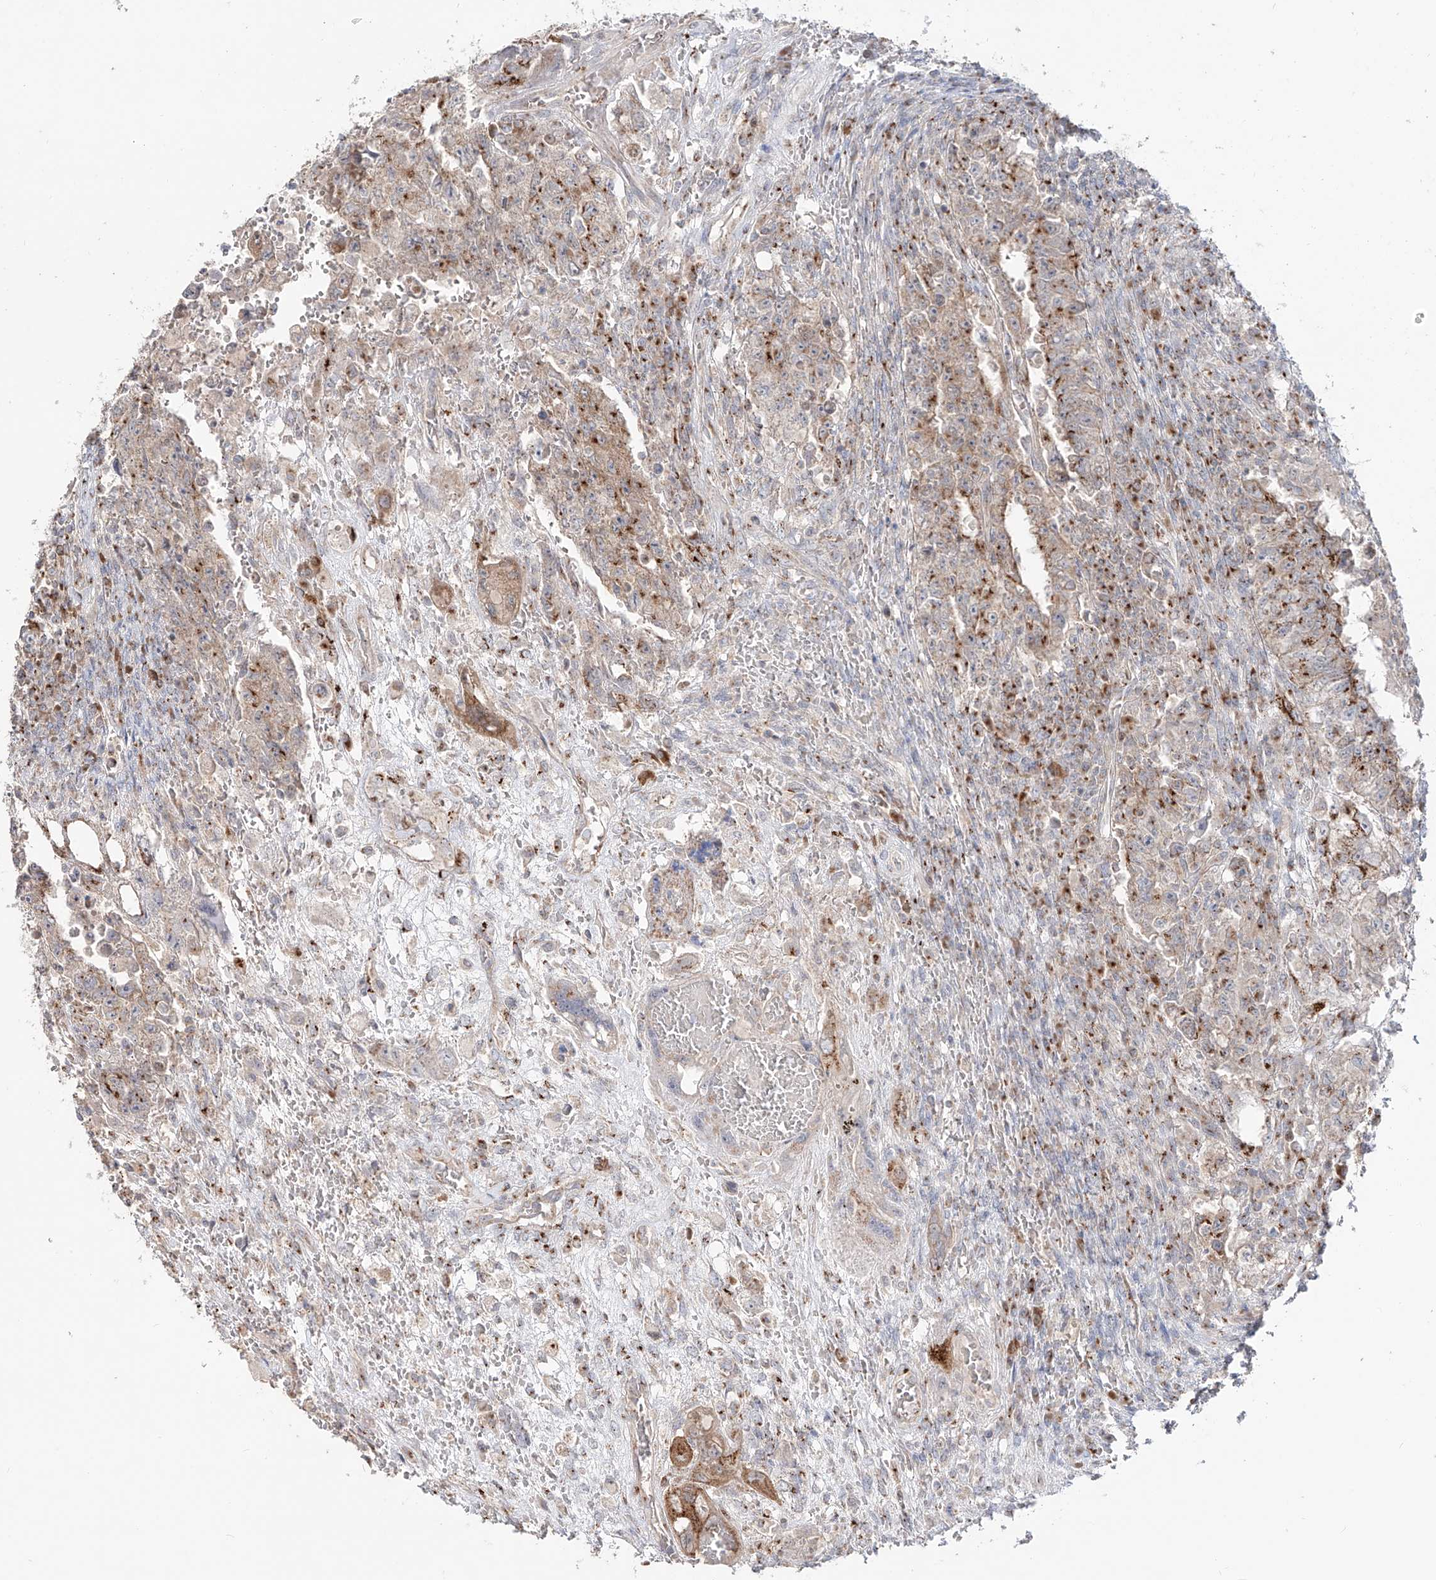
{"staining": {"intensity": "moderate", "quantity": ">75%", "location": "cytoplasmic/membranous"}, "tissue": "testis cancer", "cell_type": "Tumor cells", "image_type": "cancer", "snomed": [{"axis": "morphology", "description": "Carcinoma, Embryonal, NOS"}, {"axis": "topography", "description": "Testis"}], "caption": "Immunohistochemistry (IHC) of testis cancer (embryonal carcinoma) reveals medium levels of moderate cytoplasmic/membranous staining in approximately >75% of tumor cells.", "gene": "BSDC1", "patient": {"sex": "male", "age": 26}}